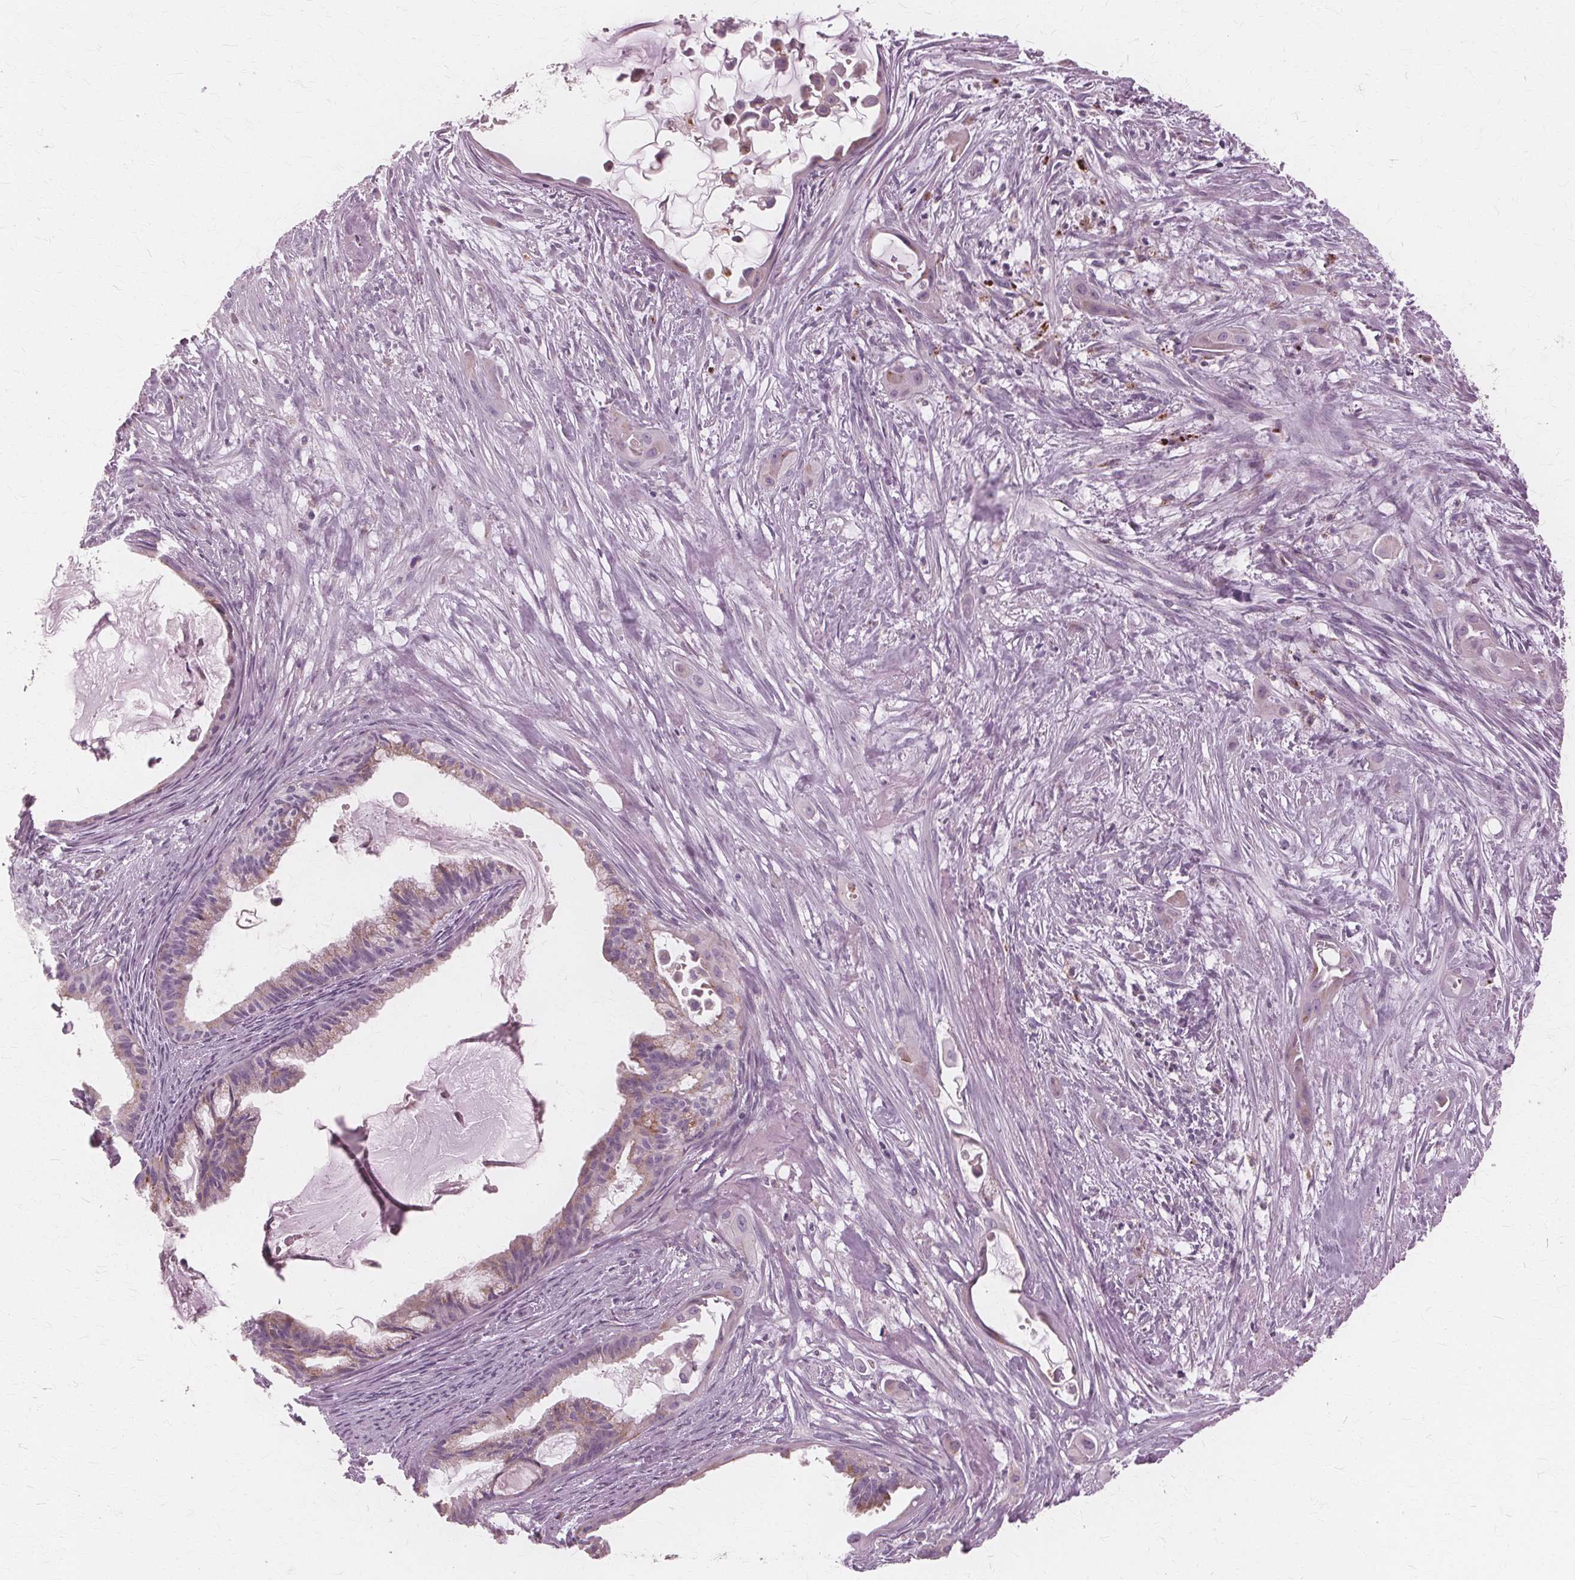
{"staining": {"intensity": "weak", "quantity": "25%-75%", "location": "cytoplasmic/membranous"}, "tissue": "endometrial cancer", "cell_type": "Tumor cells", "image_type": "cancer", "snomed": [{"axis": "morphology", "description": "Adenocarcinoma, NOS"}, {"axis": "topography", "description": "Endometrium"}], "caption": "High-power microscopy captured an immunohistochemistry histopathology image of endometrial cancer, revealing weak cytoplasmic/membranous positivity in about 25%-75% of tumor cells.", "gene": "DNASE2", "patient": {"sex": "female", "age": 86}}